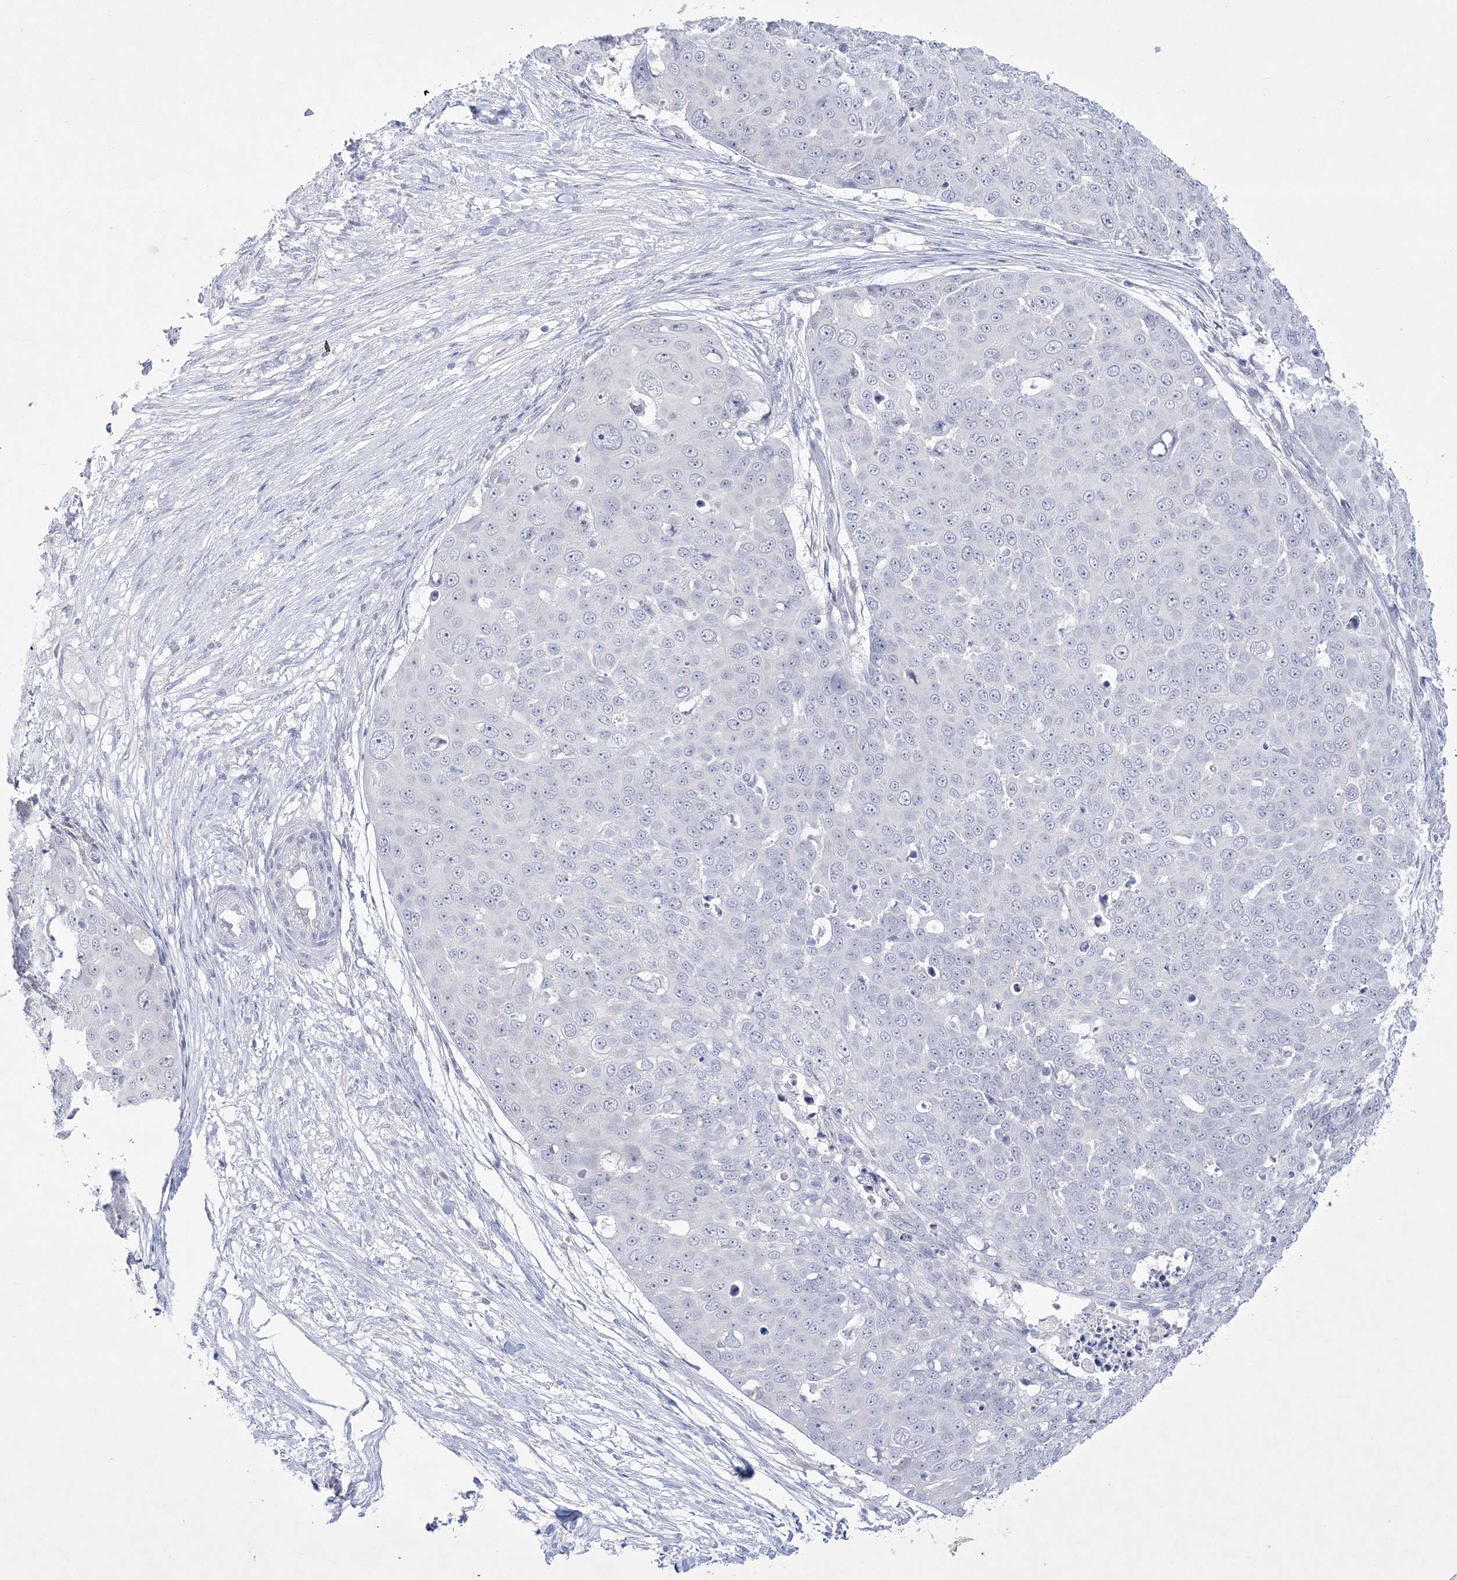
{"staining": {"intensity": "negative", "quantity": "none", "location": "none"}, "tissue": "skin cancer", "cell_type": "Tumor cells", "image_type": "cancer", "snomed": [{"axis": "morphology", "description": "Squamous cell carcinoma, NOS"}, {"axis": "topography", "description": "Skin"}], "caption": "IHC of human skin cancer displays no expression in tumor cells. (Immunohistochemistry, brightfield microscopy, high magnification).", "gene": "WDR27", "patient": {"sex": "male", "age": 71}}